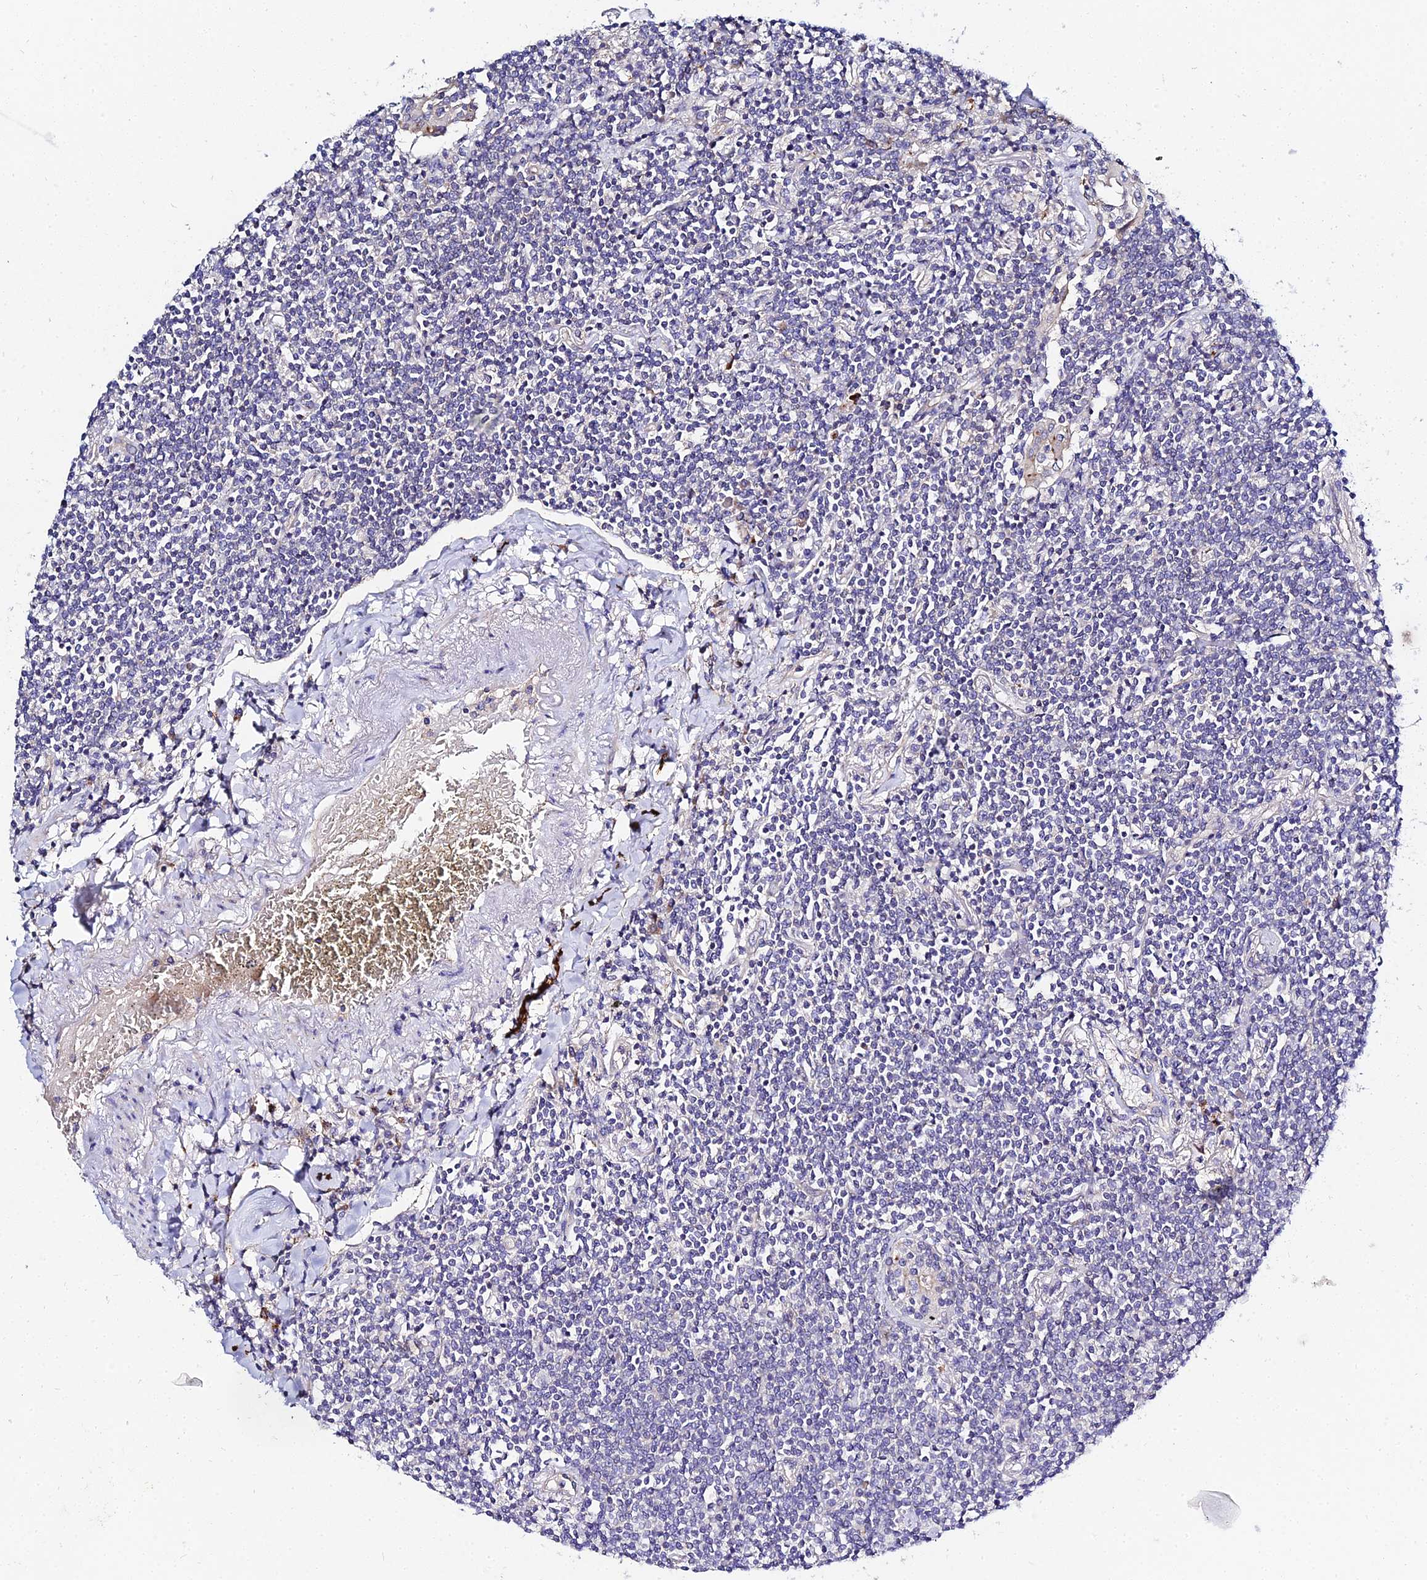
{"staining": {"intensity": "negative", "quantity": "none", "location": "none"}, "tissue": "lymphoma", "cell_type": "Tumor cells", "image_type": "cancer", "snomed": [{"axis": "morphology", "description": "Malignant lymphoma, non-Hodgkin's type, Low grade"}, {"axis": "topography", "description": "Lung"}], "caption": "The micrograph displays no staining of tumor cells in malignant lymphoma, non-Hodgkin's type (low-grade).", "gene": "APOBEC3H", "patient": {"sex": "female", "age": 71}}